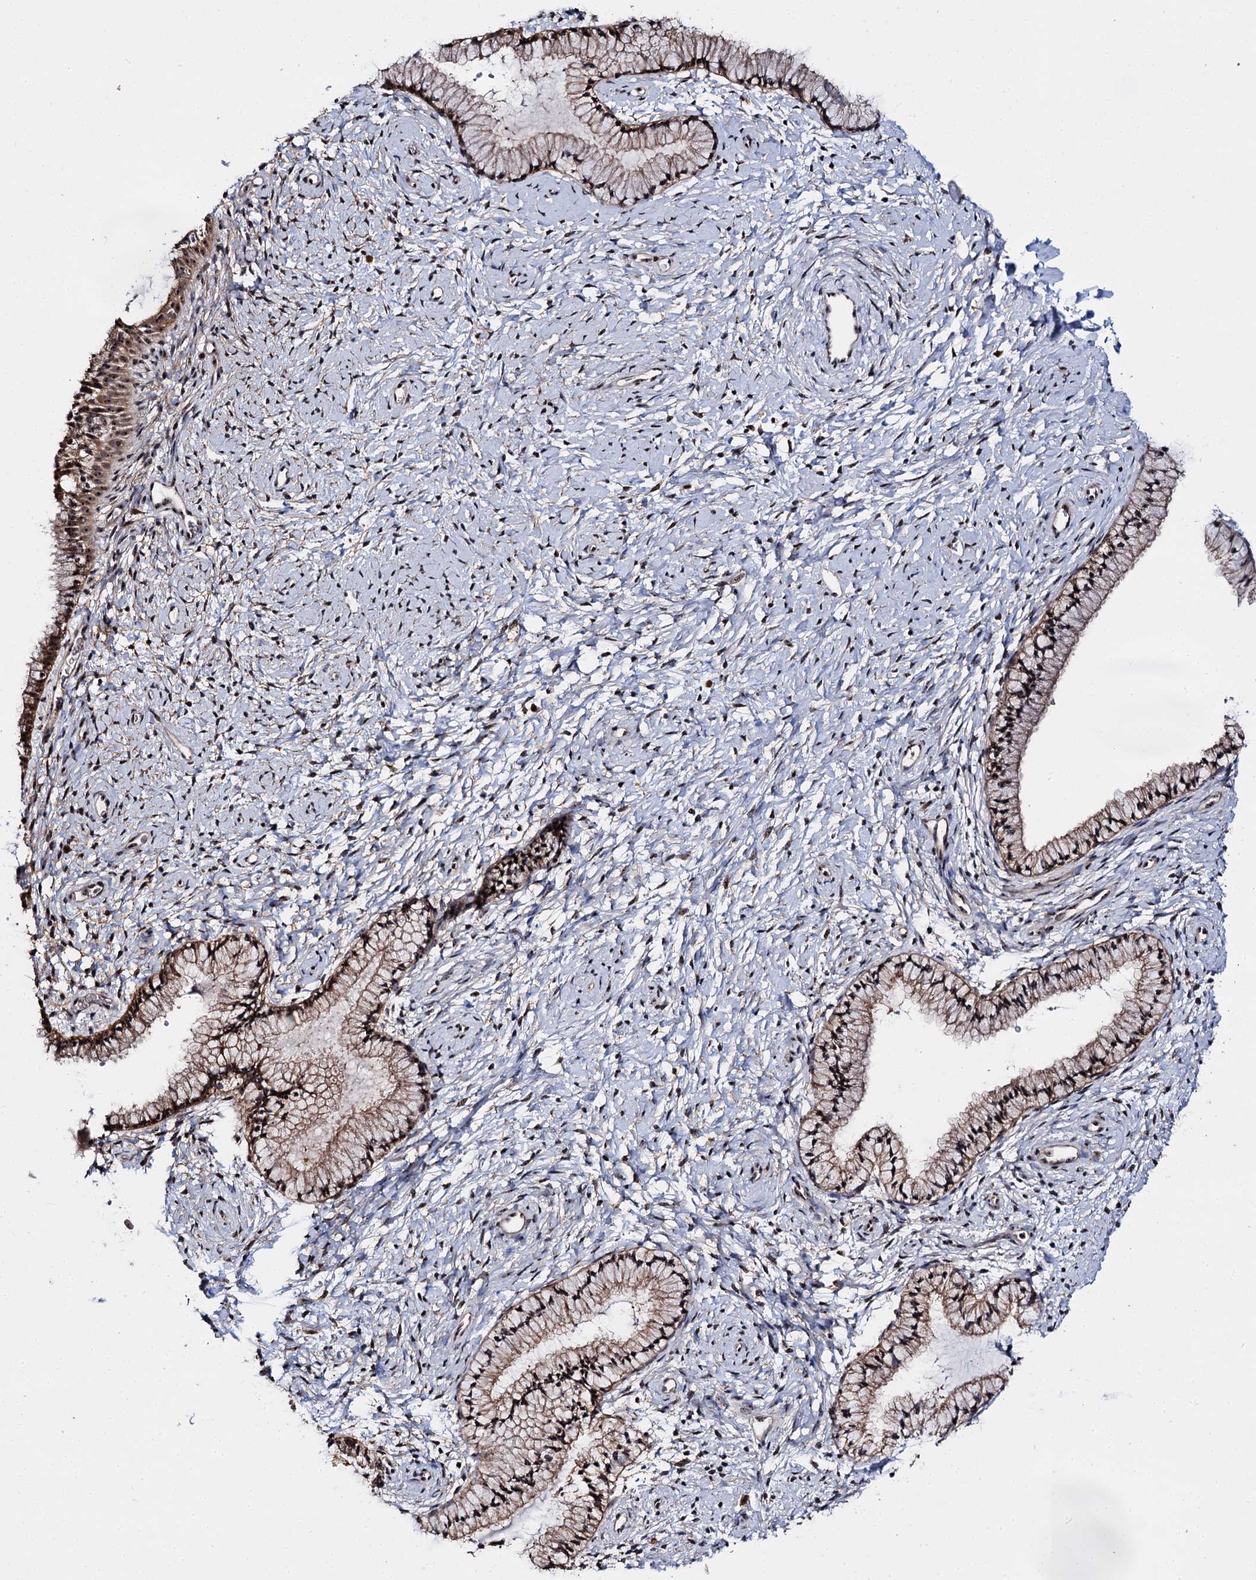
{"staining": {"intensity": "strong", "quantity": ">75%", "location": "cytoplasmic/membranous,nuclear"}, "tissue": "cervix", "cell_type": "Glandular cells", "image_type": "normal", "snomed": [{"axis": "morphology", "description": "Normal tissue, NOS"}, {"axis": "topography", "description": "Cervix"}], "caption": "High-power microscopy captured an IHC micrograph of normal cervix, revealing strong cytoplasmic/membranous,nuclear staining in about >75% of glandular cells.", "gene": "SUPT20H", "patient": {"sex": "female", "age": 33}}